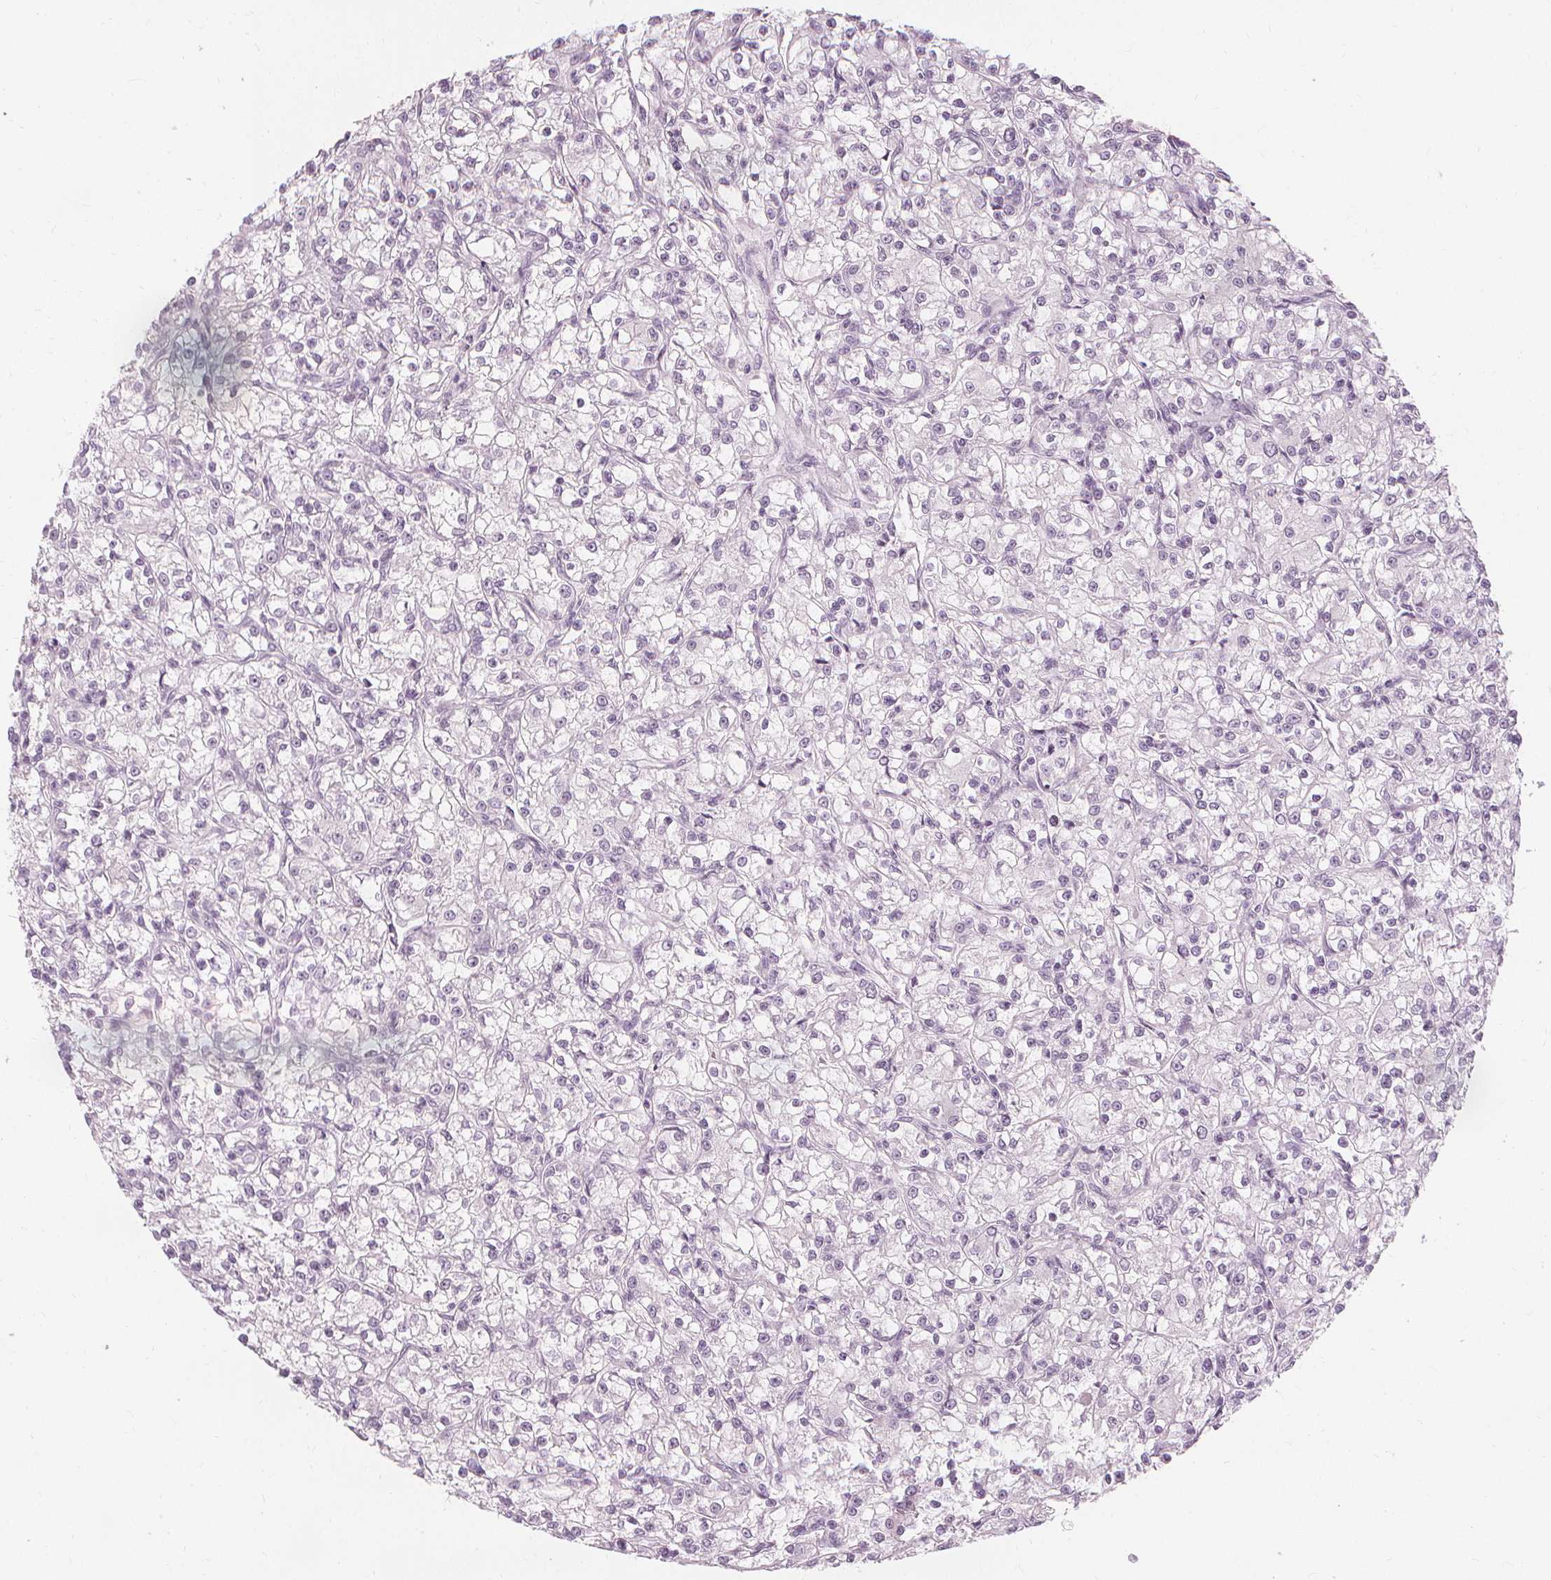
{"staining": {"intensity": "negative", "quantity": "none", "location": "none"}, "tissue": "renal cancer", "cell_type": "Tumor cells", "image_type": "cancer", "snomed": [{"axis": "morphology", "description": "Adenocarcinoma, NOS"}, {"axis": "topography", "description": "Kidney"}], "caption": "This is an immunohistochemistry photomicrograph of human renal adenocarcinoma. There is no expression in tumor cells.", "gene": "MUC12", "patient": {"sex": "female", "age": 59}}